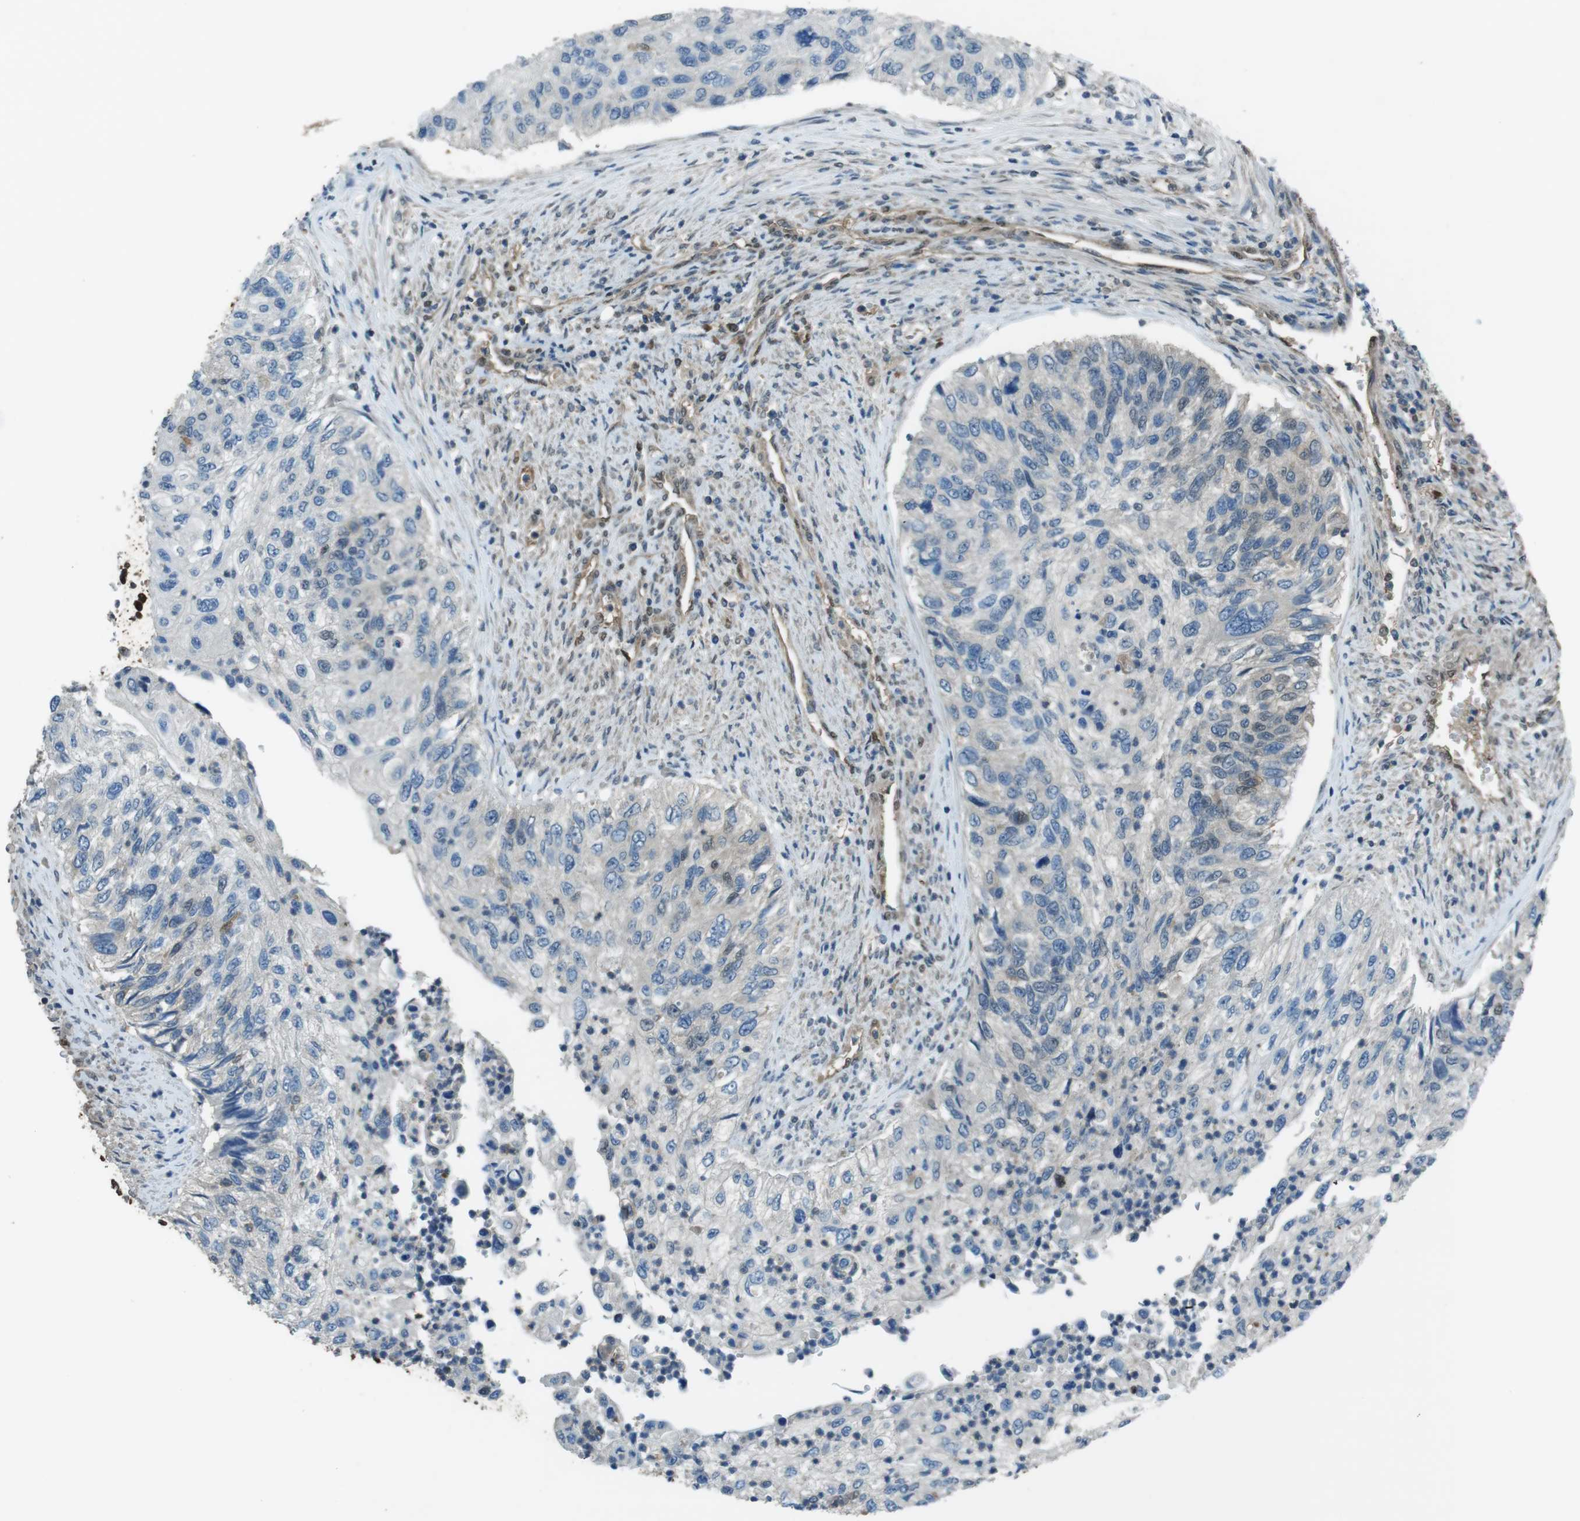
{"staining": {"intensity": "weak", "quantity": "<25%", "location": "nuclear"}, "tissue": "urothelial cancer", "cell_type": "Tumor cells", "image_type": "cancer", "snomed": [{"axis": "morphology", "description": "Urothelial carcinoma, High grade"}, {"axis": "topography", "description": "Urinary bladder"}], "caption": "Immunohistochemistry (IHC) histopathology image of human urothelial cancer stained for a protein (brown), which shows no positivity in tumor cells.", "gene": "TWSG1", "patient": {"sex": "female", "age": 60}}